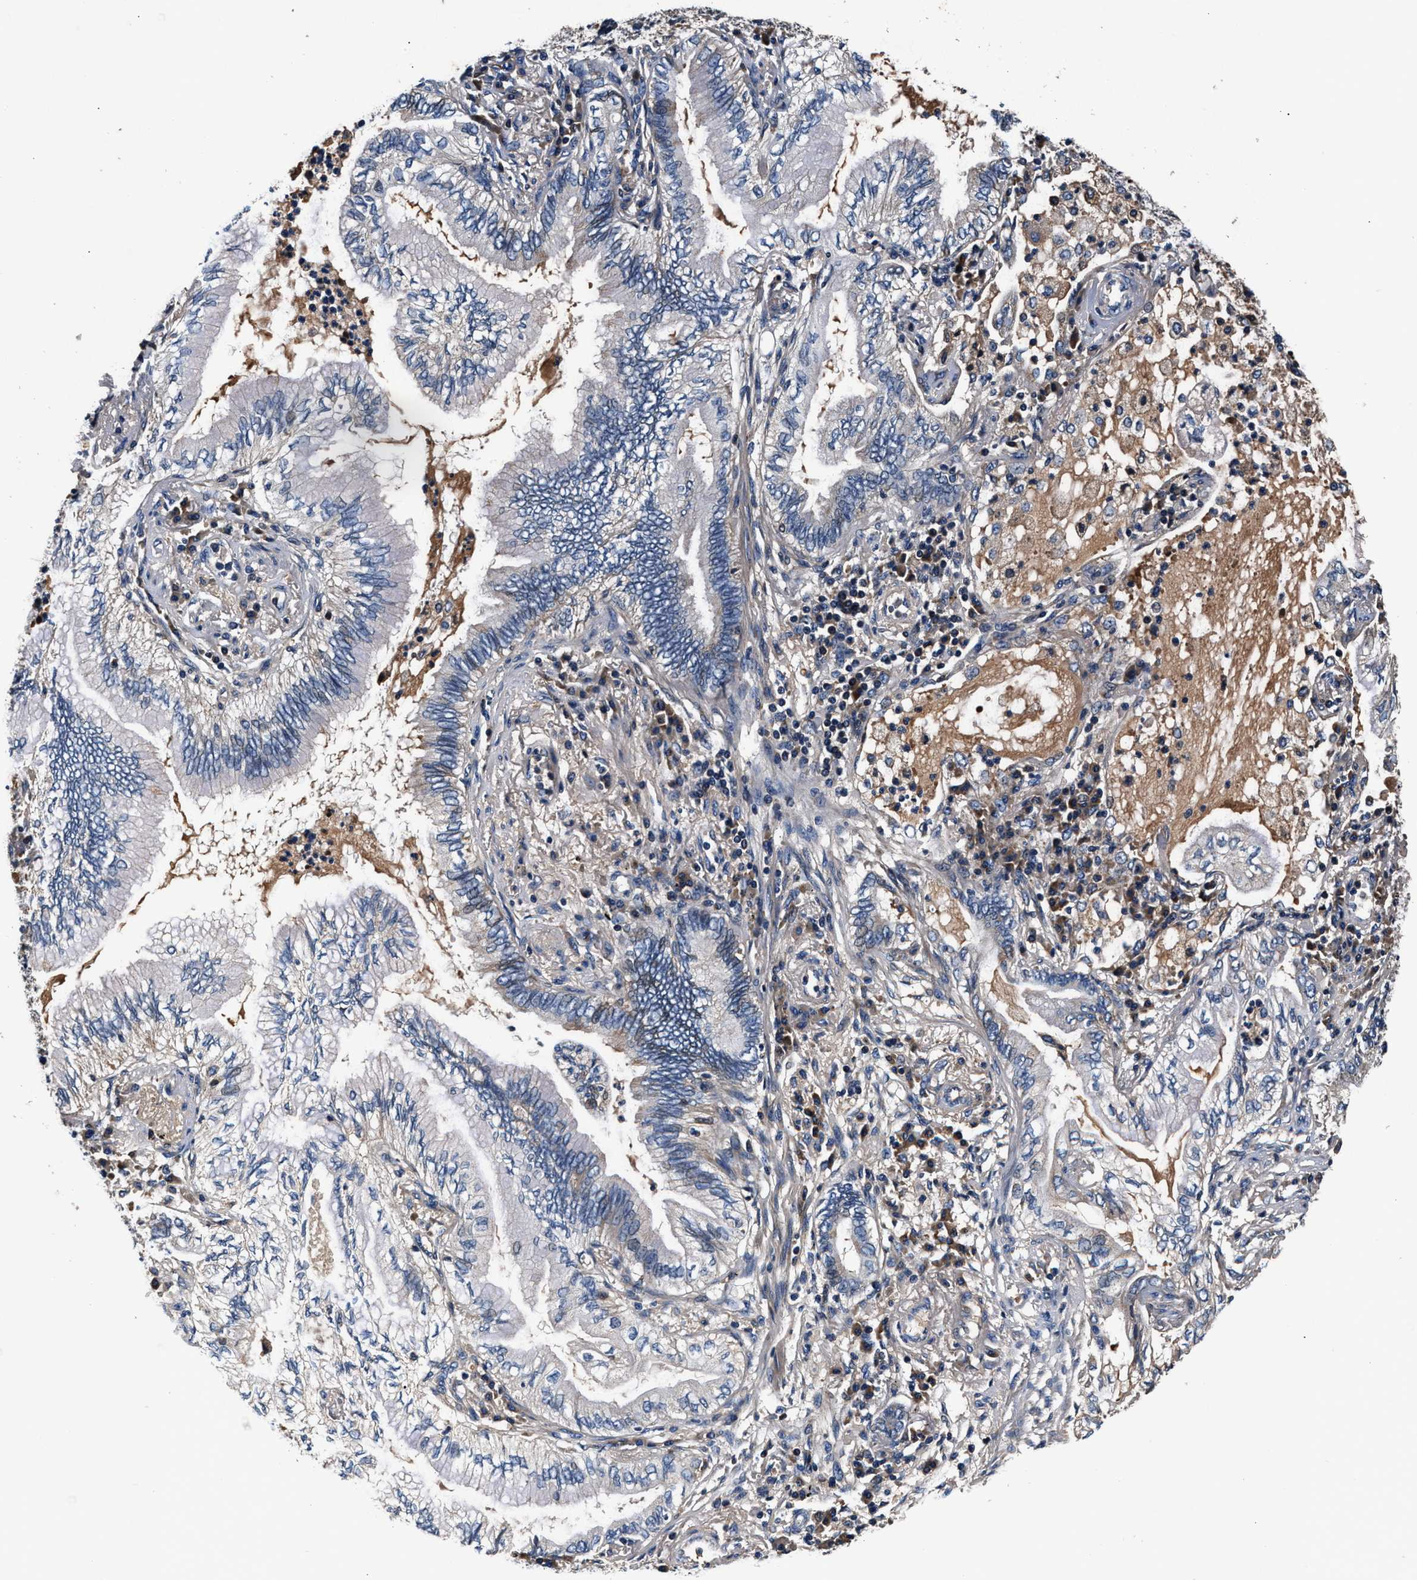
{"staining": {"intensity": "negative", "quantity": "none", "location": "none"}, "tissue": "lung cancer", "cell_type": "Tumor cells", "image_type": "cancer", "snomed": [{"axis": "morphology", "description": "Normal tissue, NOS"}, {"axis": "morphology", "description": "Adenocarcinoma, NOS"}, {"axis": "topography", "description": "Bronchus"}, {"axis": "topography", "description": "Lung"}], "caption": "A high-resolution photomicrograph shows immunohistochemistry (IHC) staining of lung adenocarcinoma, which demonstrates no significant positivity in tumor cells. (Brightfield microscopy of DAB (3,3'-diaminobenzidine) immunohistochemistry at high magnification).", "gene": "IMMT", "patient": {"sex": "female", "age": 70}}